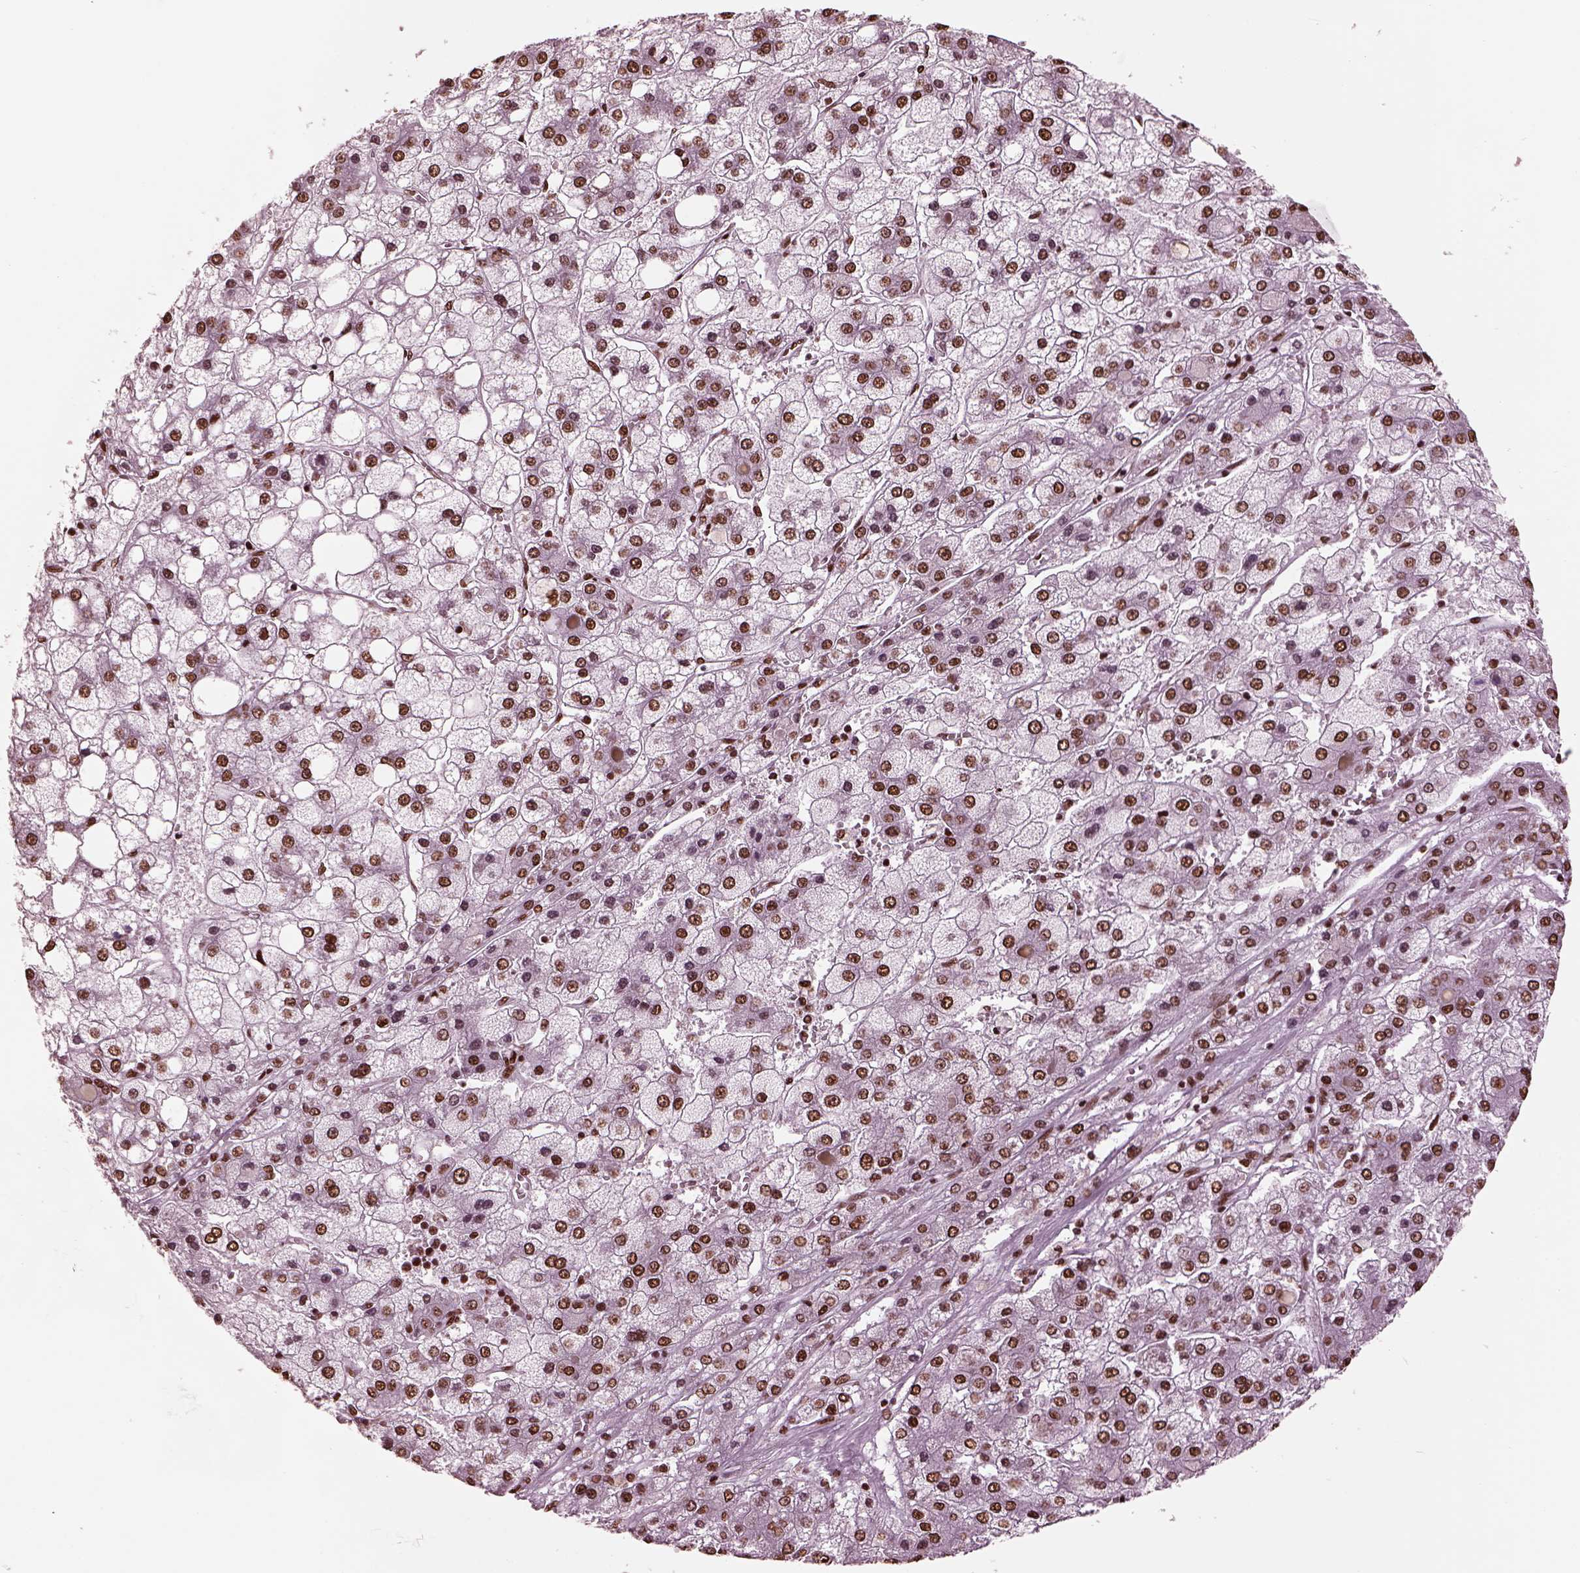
{"staining": {"intensity": "strong", "quantity": ">75%", "location": "nuclear"}, "tissue": "liver cancer", "cell_type": "Tumor cells", "image_type": "cancer", "snomed": [{"axis": "morphology", "description": "Carcinoma, Hepatocellular, NOS"}, {"axis": "topography", "description": "Liver"}], "caption": "Protein staining of liver cancer tissue exhibits strong nuclear positivity in about >75% of tumor cells. (Brightfield microscopy of DAB IHC at high magnification).", "gene": "CBFA2T3", "patient": {"sex": "male", "age": 73}}